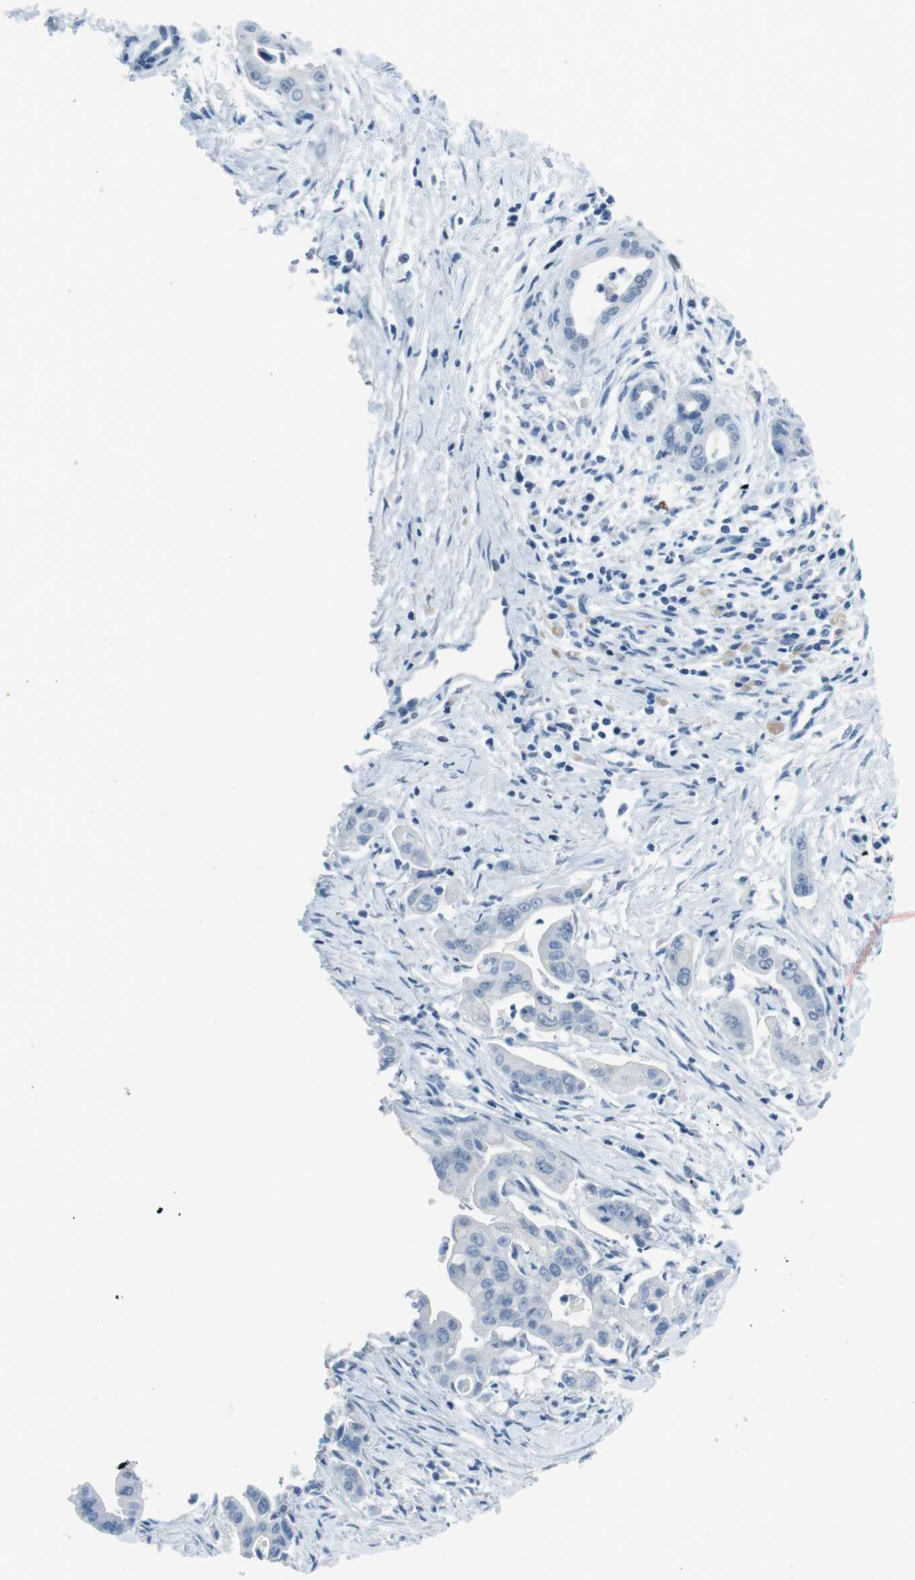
{"staining": {"intensity": "negative", "quantity": "none", "location": "none"}, "tissue": "pancreatic cancer", "cell_type": "Tumor cells", "image_type": "cancer", "snomed": [{"axis": "morphology", "description": "Adenocarcinoma, NOS"}, {"axis": "topography", "description": "Pancreas"}], "caption": "DAB (3,3'-diaminobenzidine) immunohistochemical staining of human pancreatic cancer (adenocarcinoma) reveals no significant positivity in tumor cells.", "gene": "TMEM207", "patient": {"sex": "female", "age": 75}}